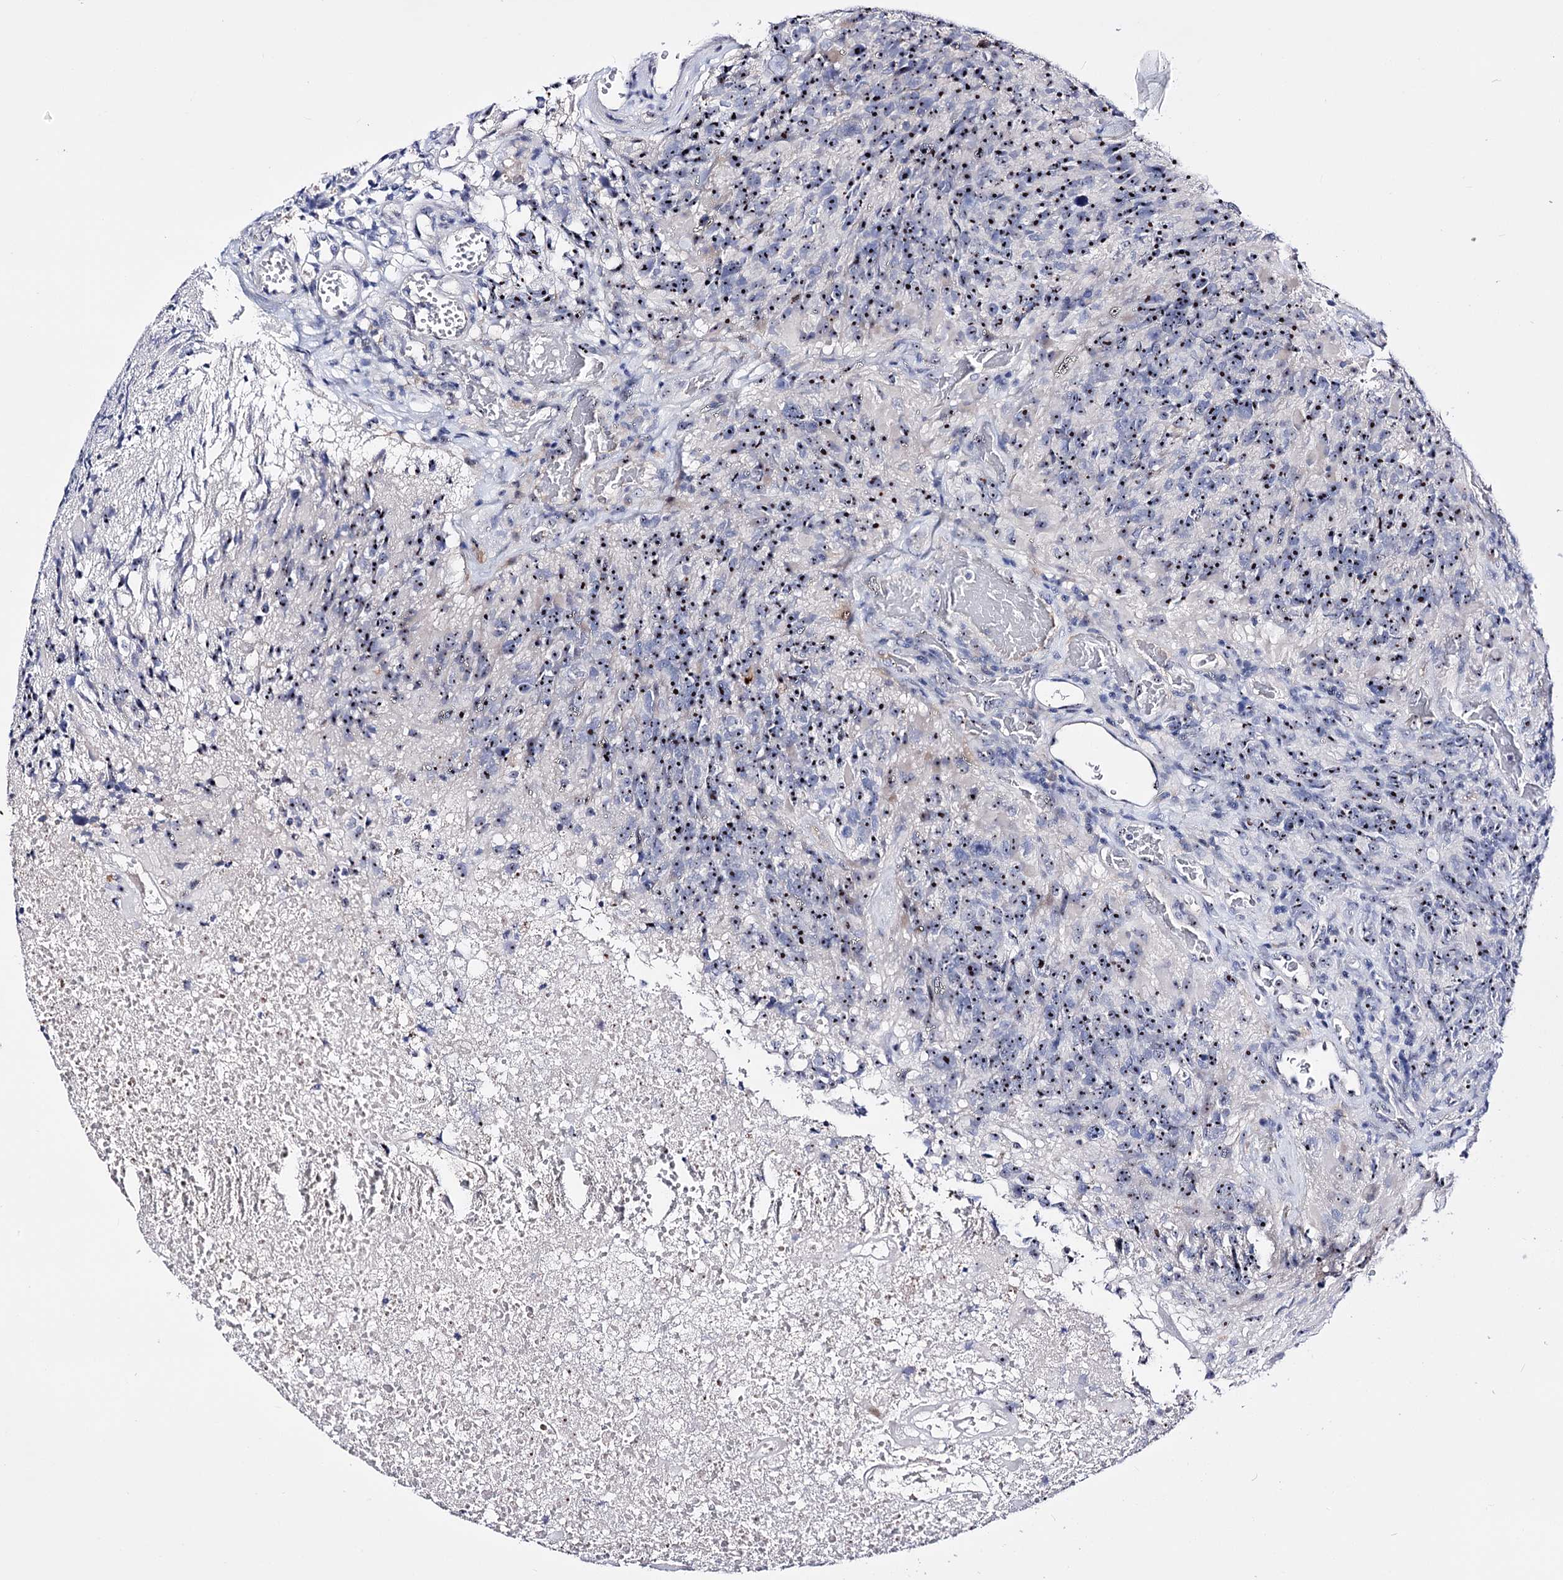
{"staining": {"intensity": "moderate", "quantity": ">75%", "location": "nuclear"}, "tissue": "glioma", "cell_type": "Tumor cells", "image_type": "cancer", "snomed": [{"axis": "morphology", "description": "Glioma, malignant, High grade"}, {"axis": "topography", "description": "Brain"}], "caption": "There is medium levels of moderate nuclear positivity in tumor cells of glioma, as demonstrated by immunohistochemical staining (brown color).", "gene": "PCGF5", "patient": {"sex": "male", "age": 76}}